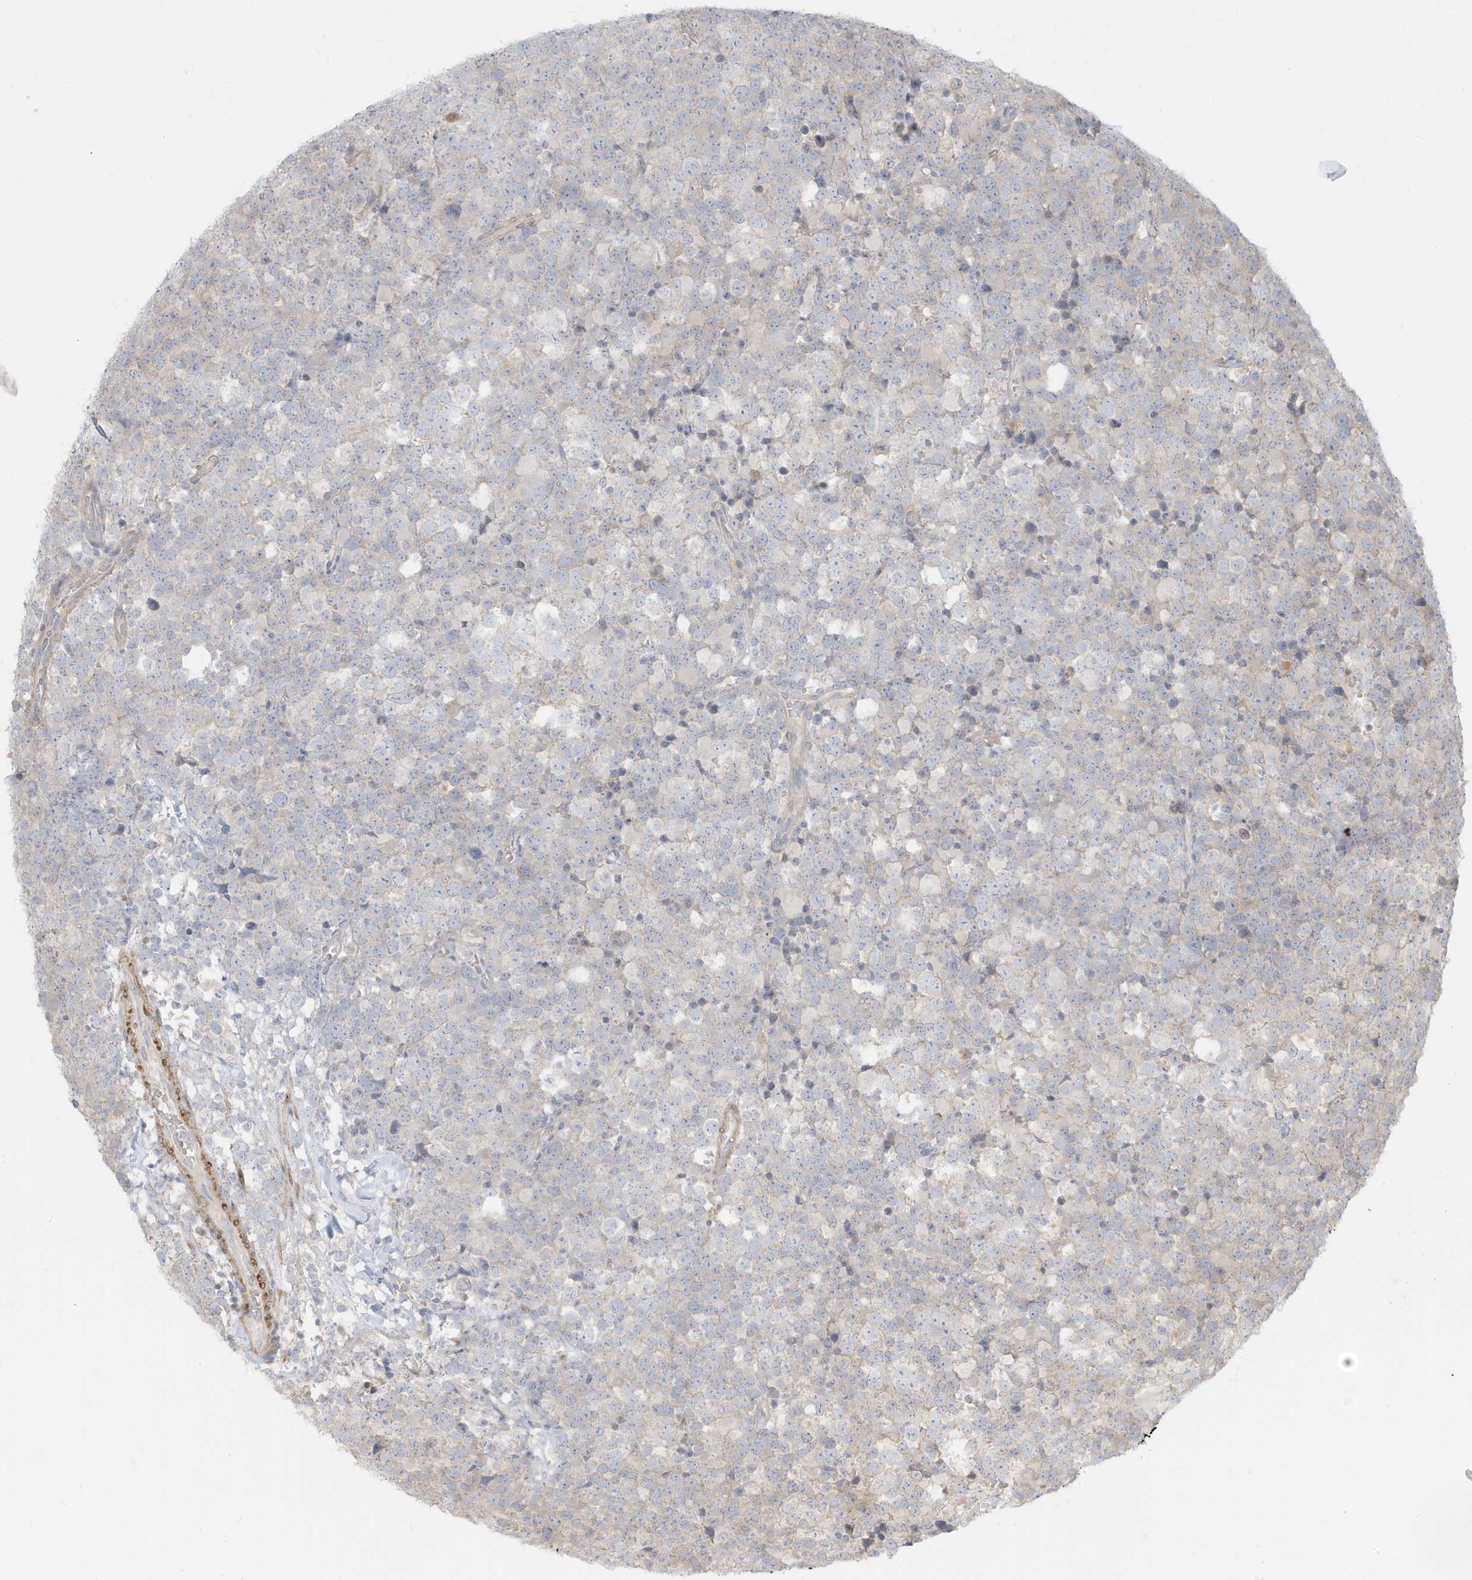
{"staining": {"intensity": "negative", "quantity": "none", "location": "none"}, "tissue": "testis cancer", "cell_type": "Tumor cells", "image_type": "cancer", "snomed": [{"axis": "morphology", "description": "Seminoma, NOS"}, {"axis": "topography", "description": "Testis"}], "caption": "DAB (3,3'-diaminobenzidine) immunohistochemical staining of testis cancer exhibits no significant expression in tumor cells.", "gene": "MCOLN1", "patient": {"sex": "male", "age": 71}}